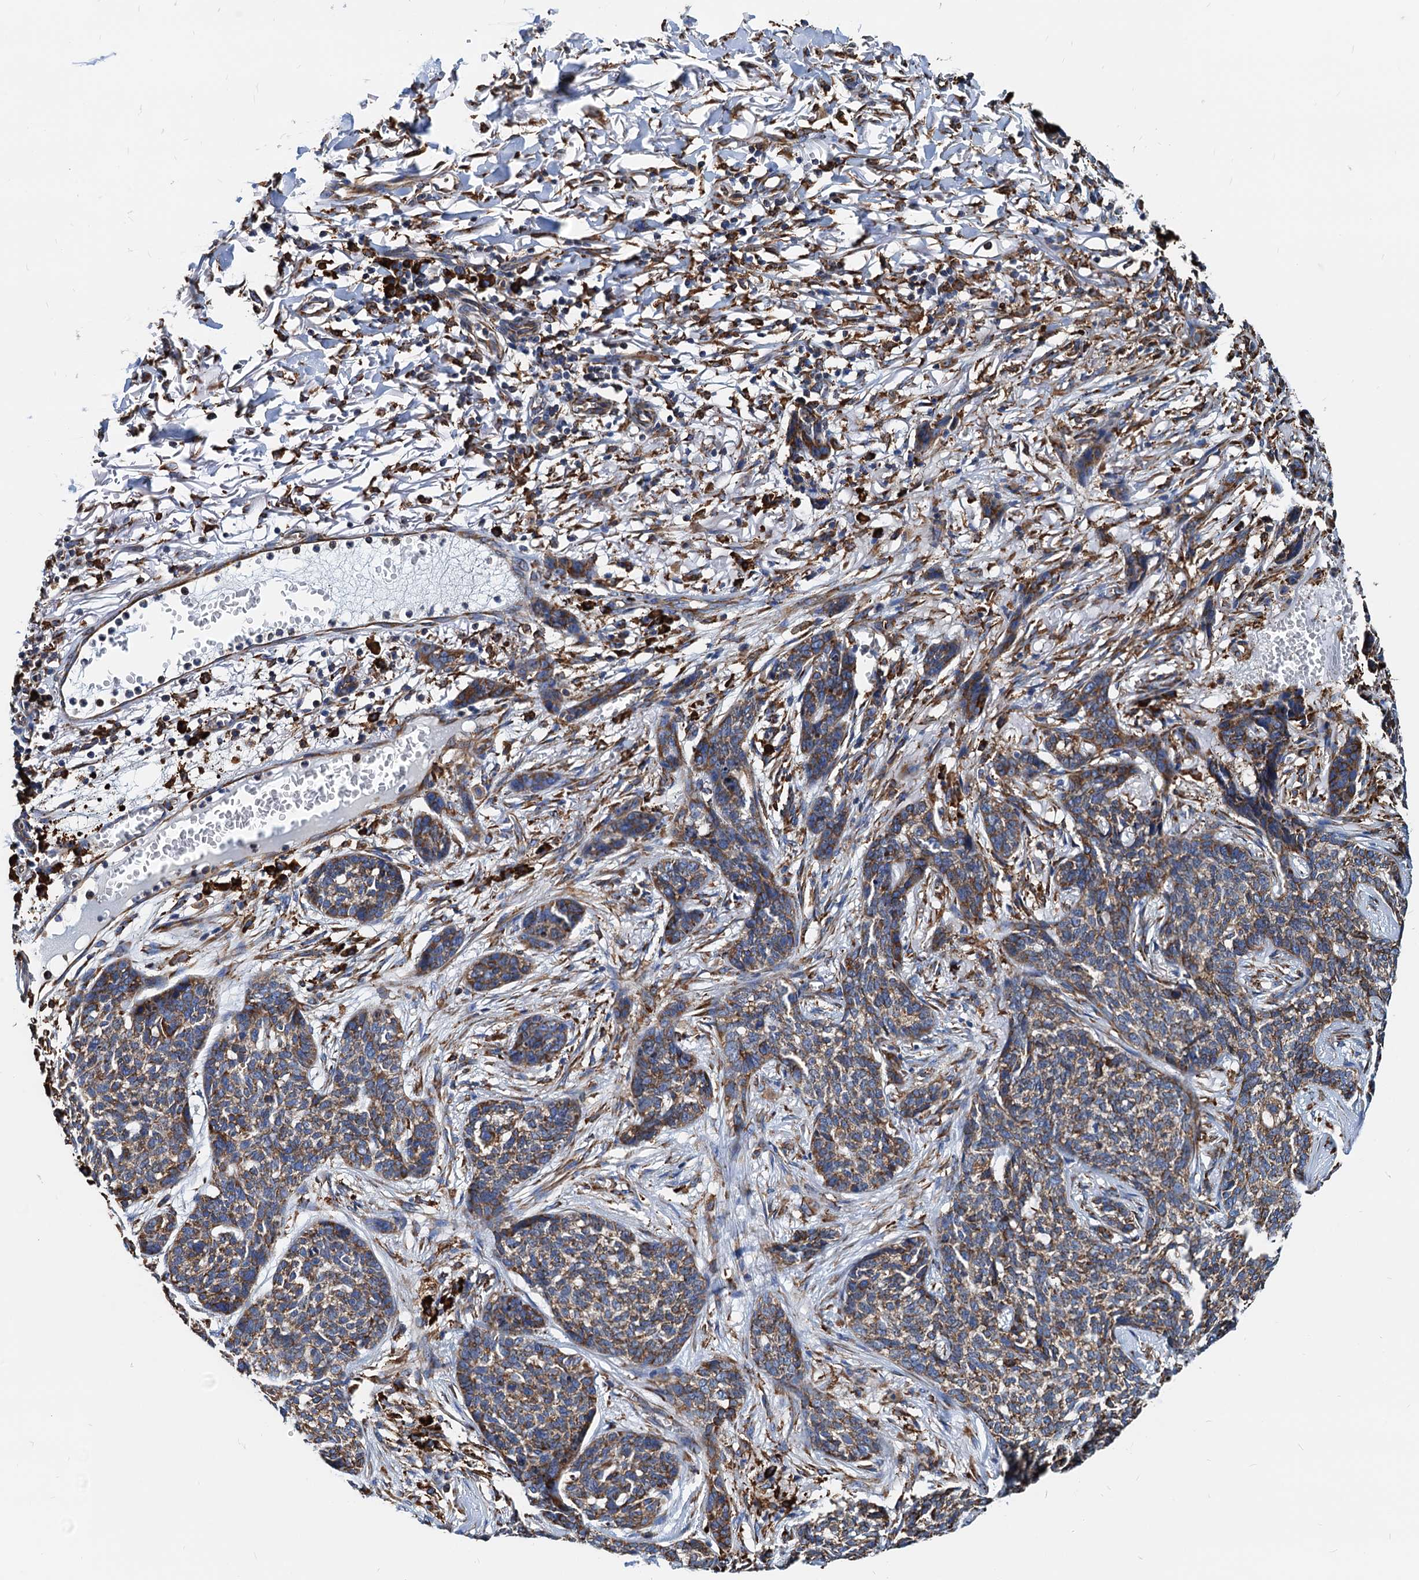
{"staining": {"intensity": "moderate", "quantity": ">75%", "location": "cytoplasmic/membranous"}, "tissue": "skin cancer", "cell_type": "Tumor cells", "image_type": "cancer", "snomed": [{"axis": "morphology", "description": "Basal cell carcinoma"}, {"axis": "topography", "description": "Skin"}], "caption": "Immunohistochemical staining of skin cancer displays moderate cytoplasmic/membranous protein expression in about >75% of tumor cells.", "gene": "HSPA5", "patient": {"sex": "male", "age": 85}}